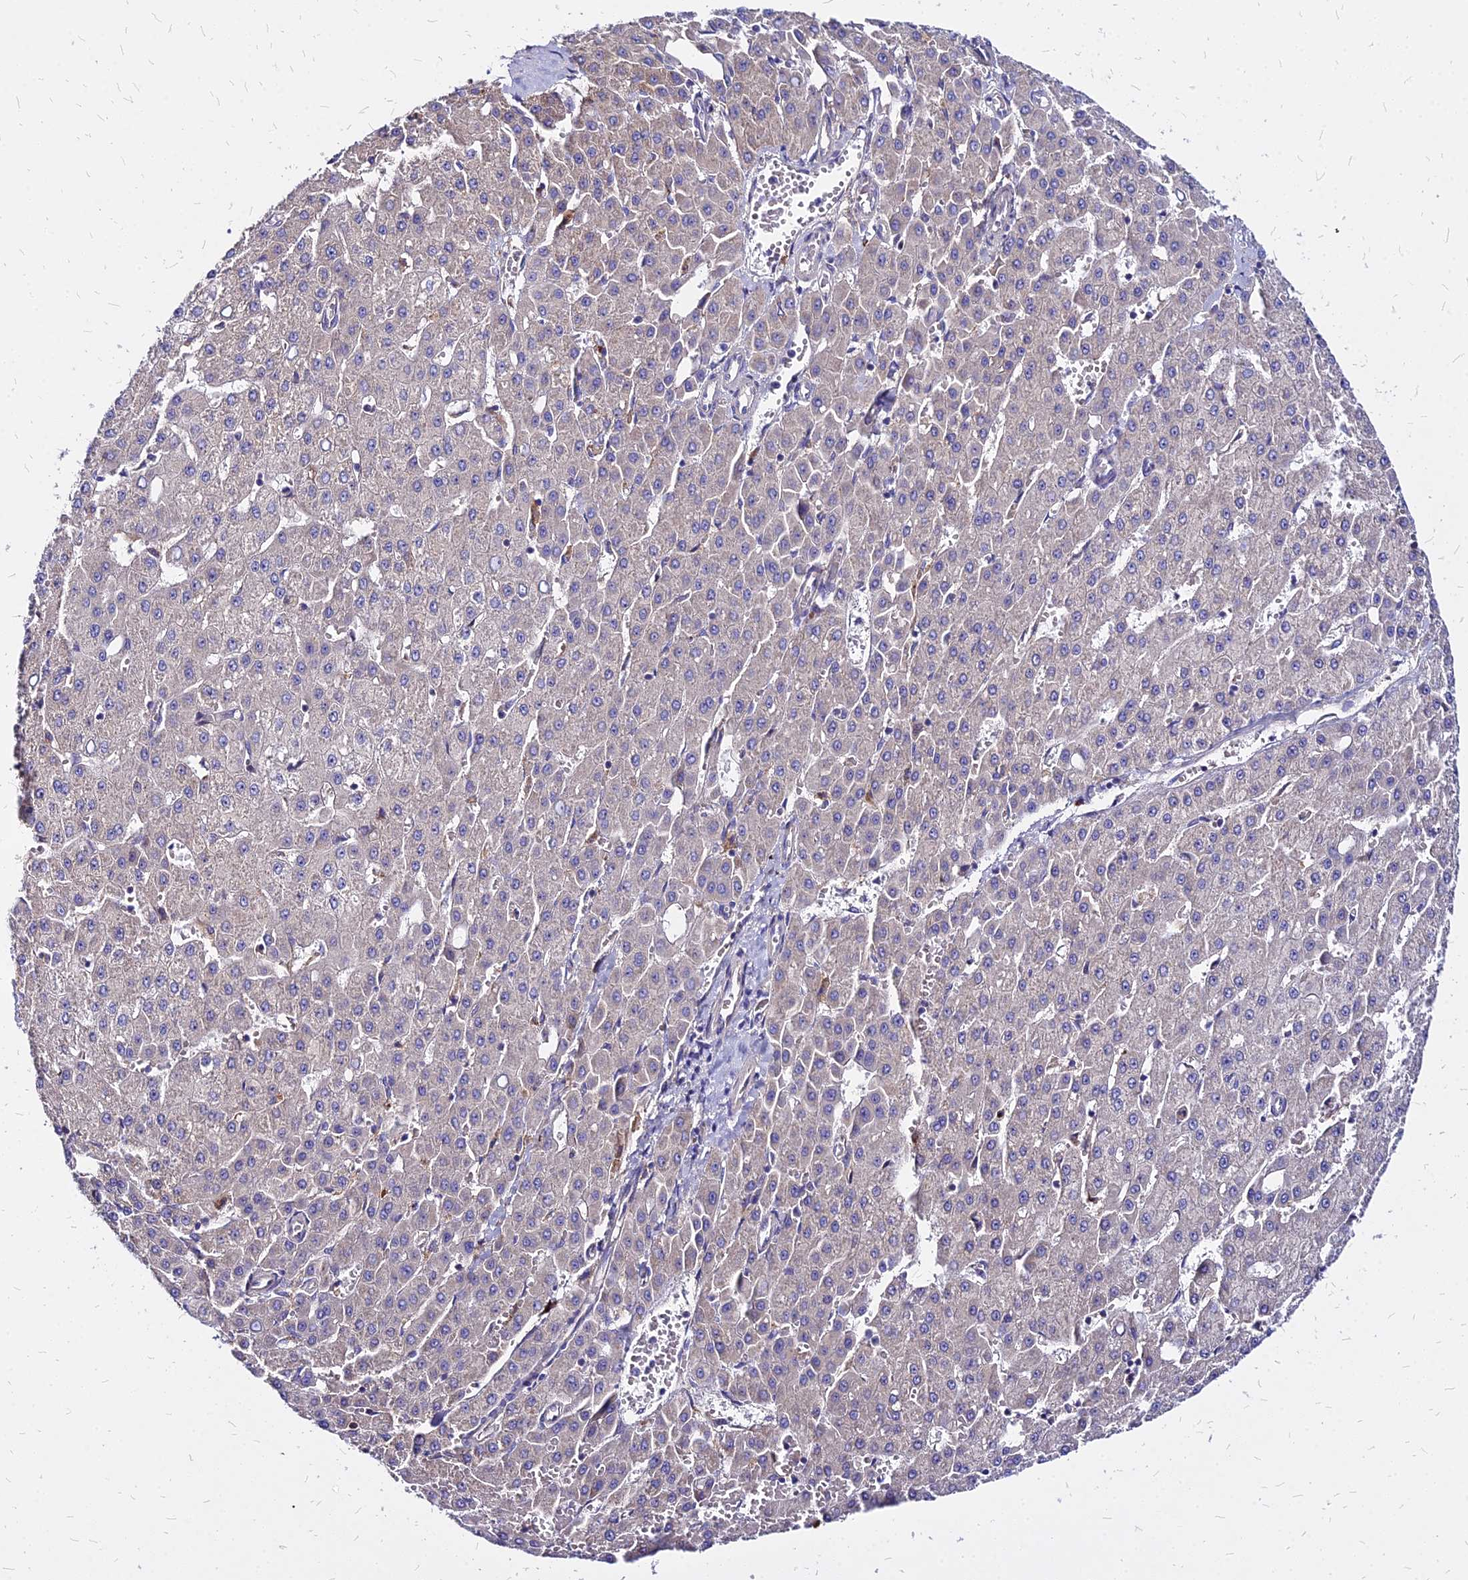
{"staining": {"intensity": "negative", "quantity": "none", "location": "none"}, "tissue": "liver cancer", "cell_type": "Tumor cells", "image_type": "cancer", "snomed": [{"axis": "morphology", "description": "Carcinoma, Hepatocellular, NOS"}, {"axis": "topography", "description": "Liver"}], "caption": "High power microscopy photomicrograph of an immunohistochemistry (IHC) micrograph of liver cancer, revealing no significant staining in tumor cells.", "gene": "COMMD10", "patient": {"sex": "male", "age": 47}}